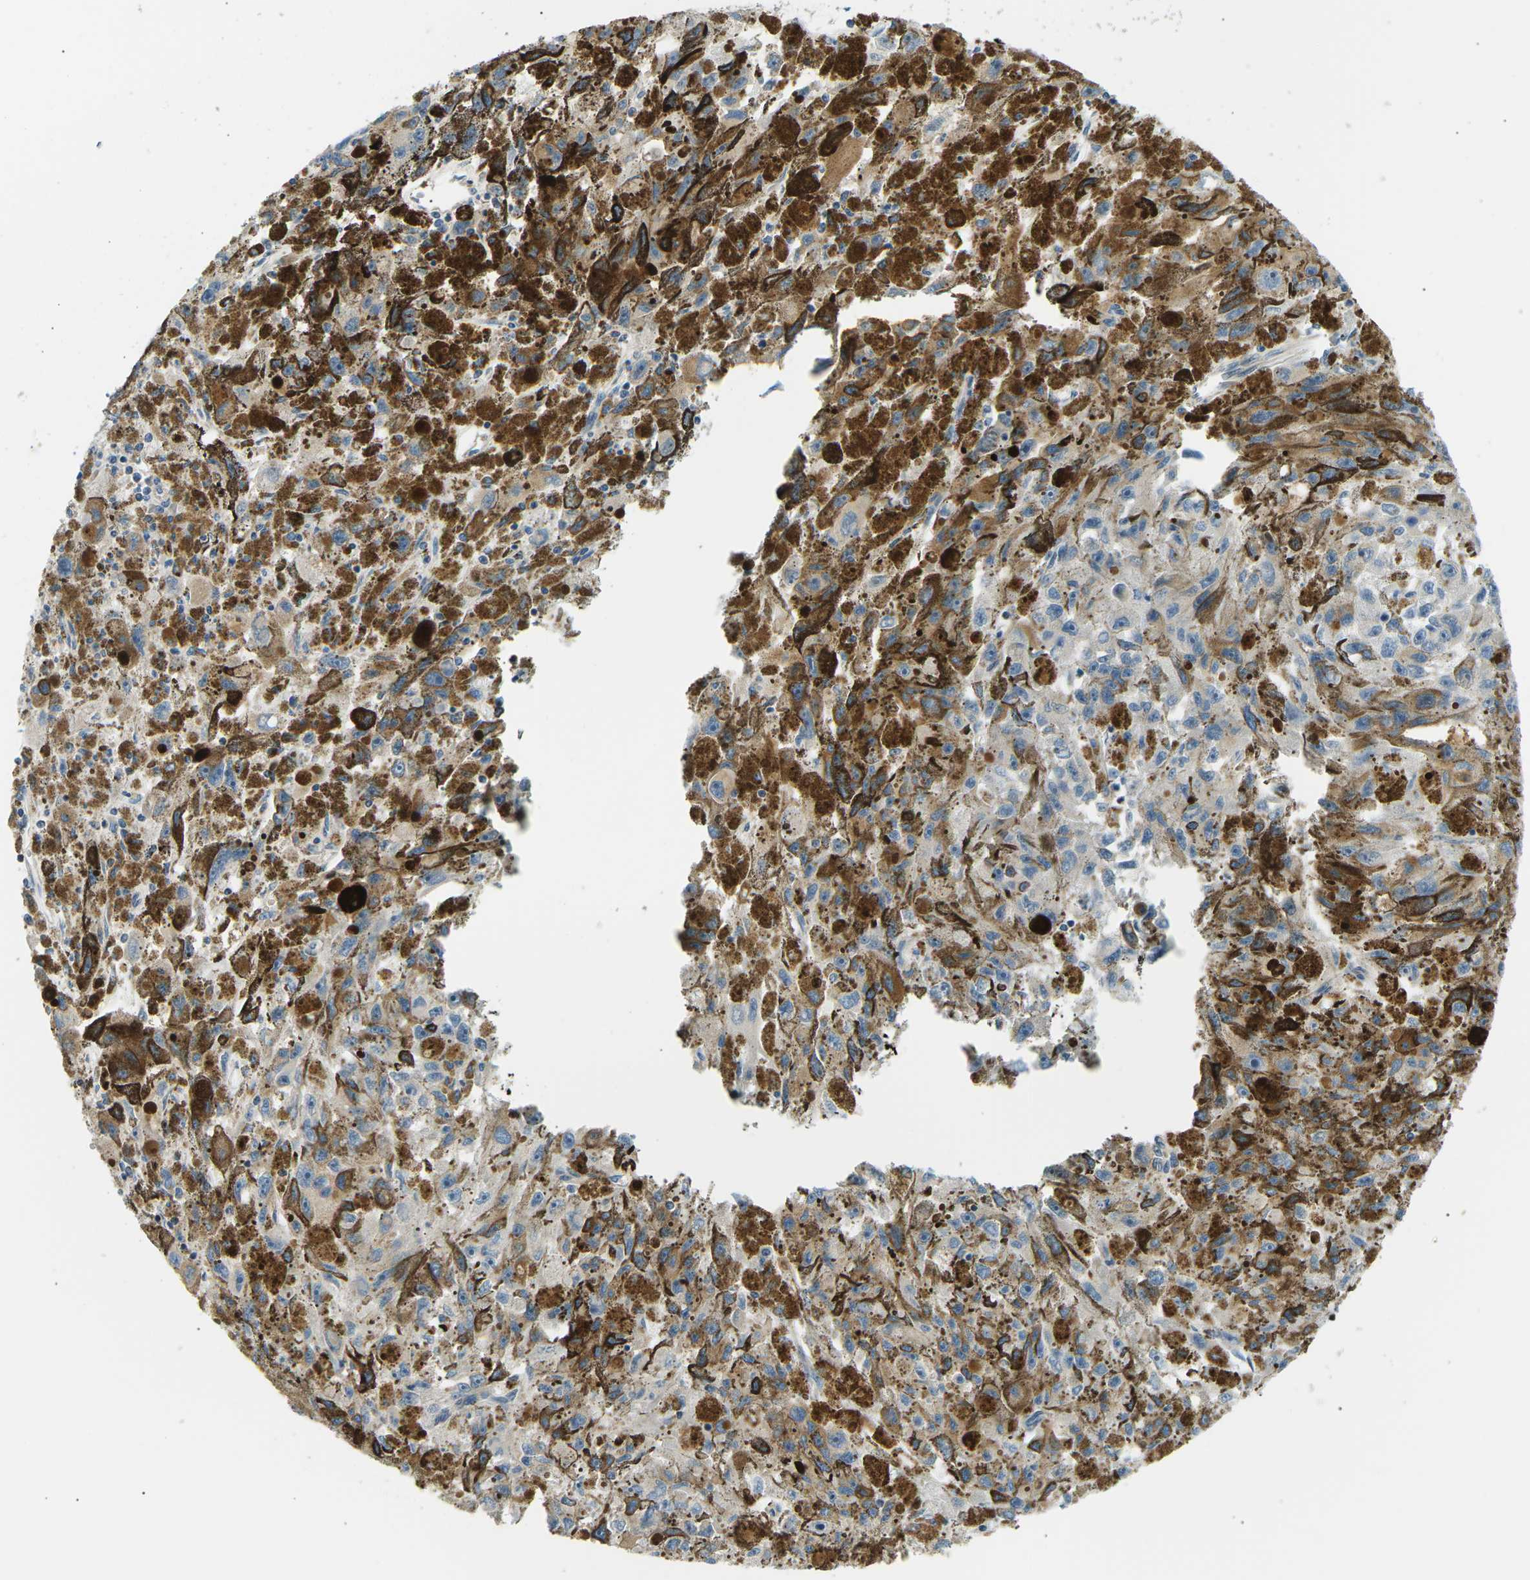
{"staining": {"intensity": "moderate", "quantity": "25%-75%", "location": "cytoplasmic/membranous"}, "tissue": "melanoma", "cell_type": "Tumor cells", "image_type": "cancer", "snomed": [{"axis": "morphology", "description": "Malignant melanoma, NOS"}, {"axis": "topography", "description": "Skin"}], "caption": "Immunohistochemistry of human melanoma reveals medium levels of moderate cytoplasmic/membranous positivity in approximately 25%-75% of tumor cells.", "gene": "TBC1D8", "patient": {"sex": "female", "age": 104}}